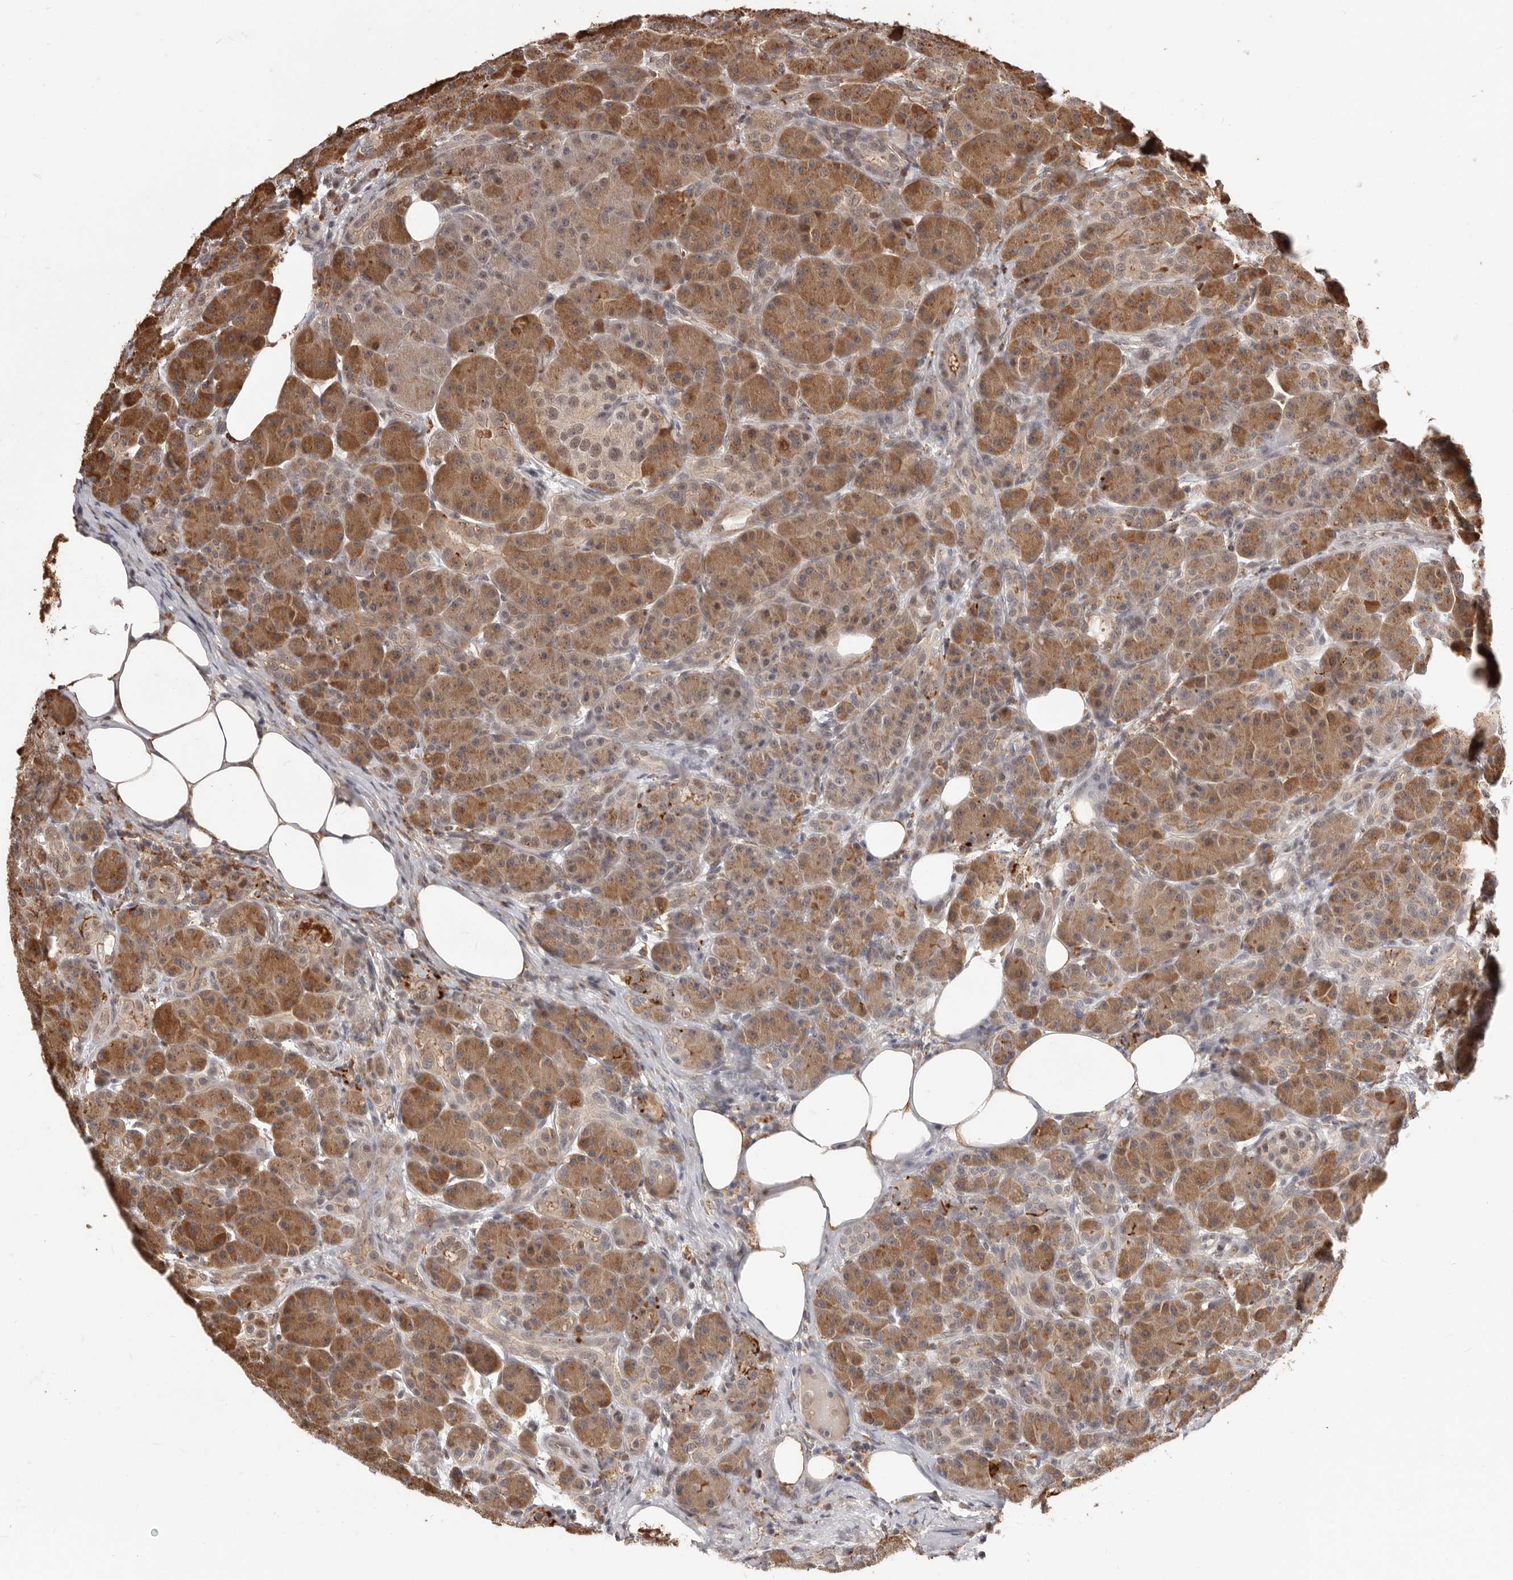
{"staining": {"intensity": "moderate", "quantity": ">75%", "location": "cytoplasmic/membranous,nuclear"}, "tissue": "pancreas", "cell_type": "Exocrine glandular cells", "image_type": "normal", "snomed": [{"axis": "morphology", "description": "Normal tissue, NOS"}, {"axis": "topography", "description": "Pancreas"}], "caption": "Pancreas stained for a protein shows moderate cytoplasmic/membranous,nuclear positivity in exocrine glandular cells. (DAB (3,3'-diaminobenzidine) IHC with brightfield microscopy, high magnification).", "gene": "NCOA3", "patient": {"sex": "male", "age": 63}}